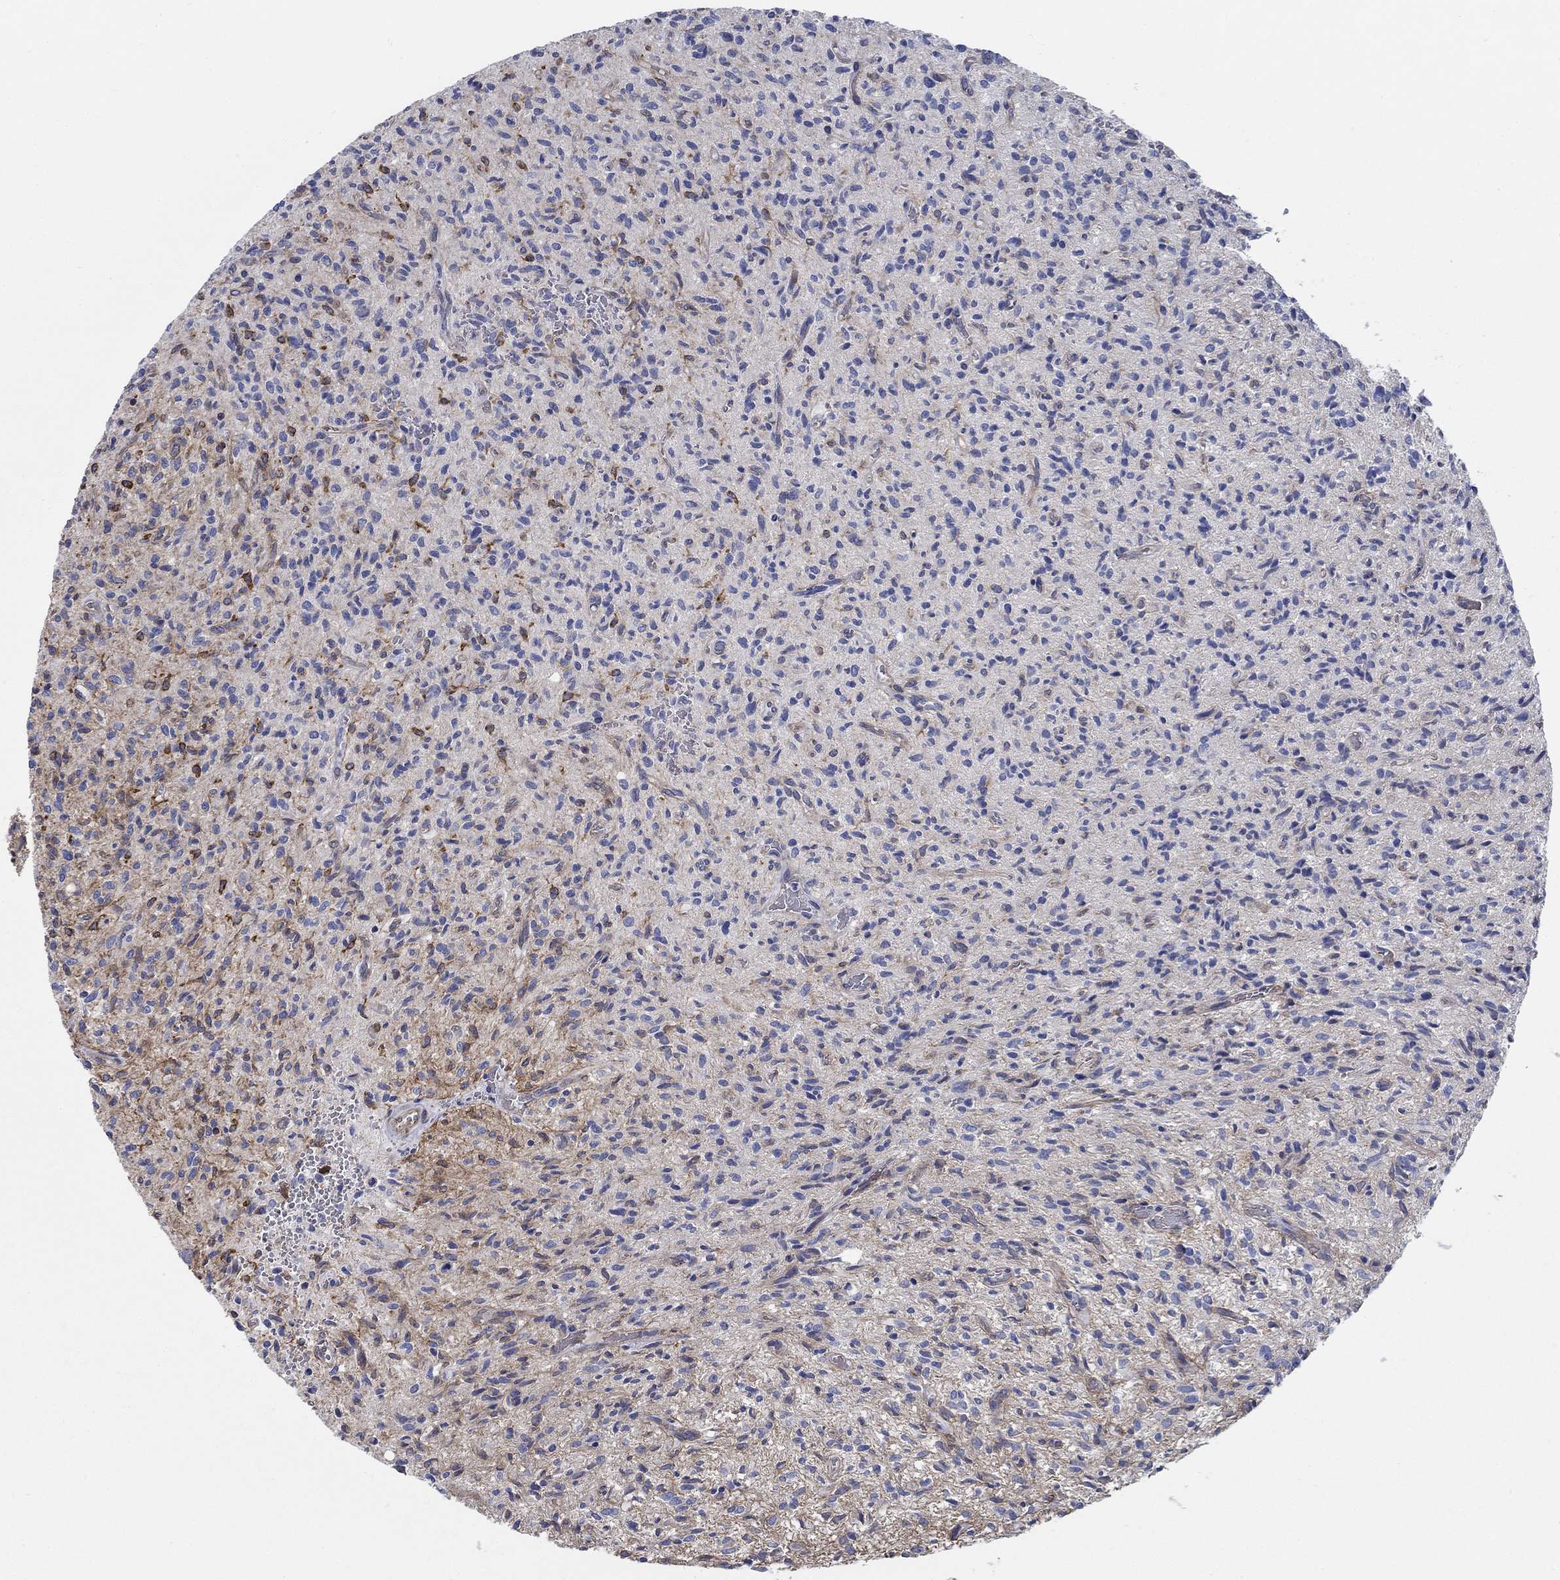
{"staining": {"intensity": "negative", "quantity": "none", "location": "none"}, "tissue": "glioma", "cell_type": "Tumor cells", "image_type": "cancer", "snomed": [{"axis": "morphology", "description": "Glioma, malignant, High grade"}, {"axis": "topography", "description": "Brain"}], "caption": "Immunohistochemistry (IHC) of malignant high-grade glioma displays no expression in tumor cells. (IHC, brightfield microscopy, high magnification).", "gene": "FMN1", "patient": {"sex": "male", "age": 64}}